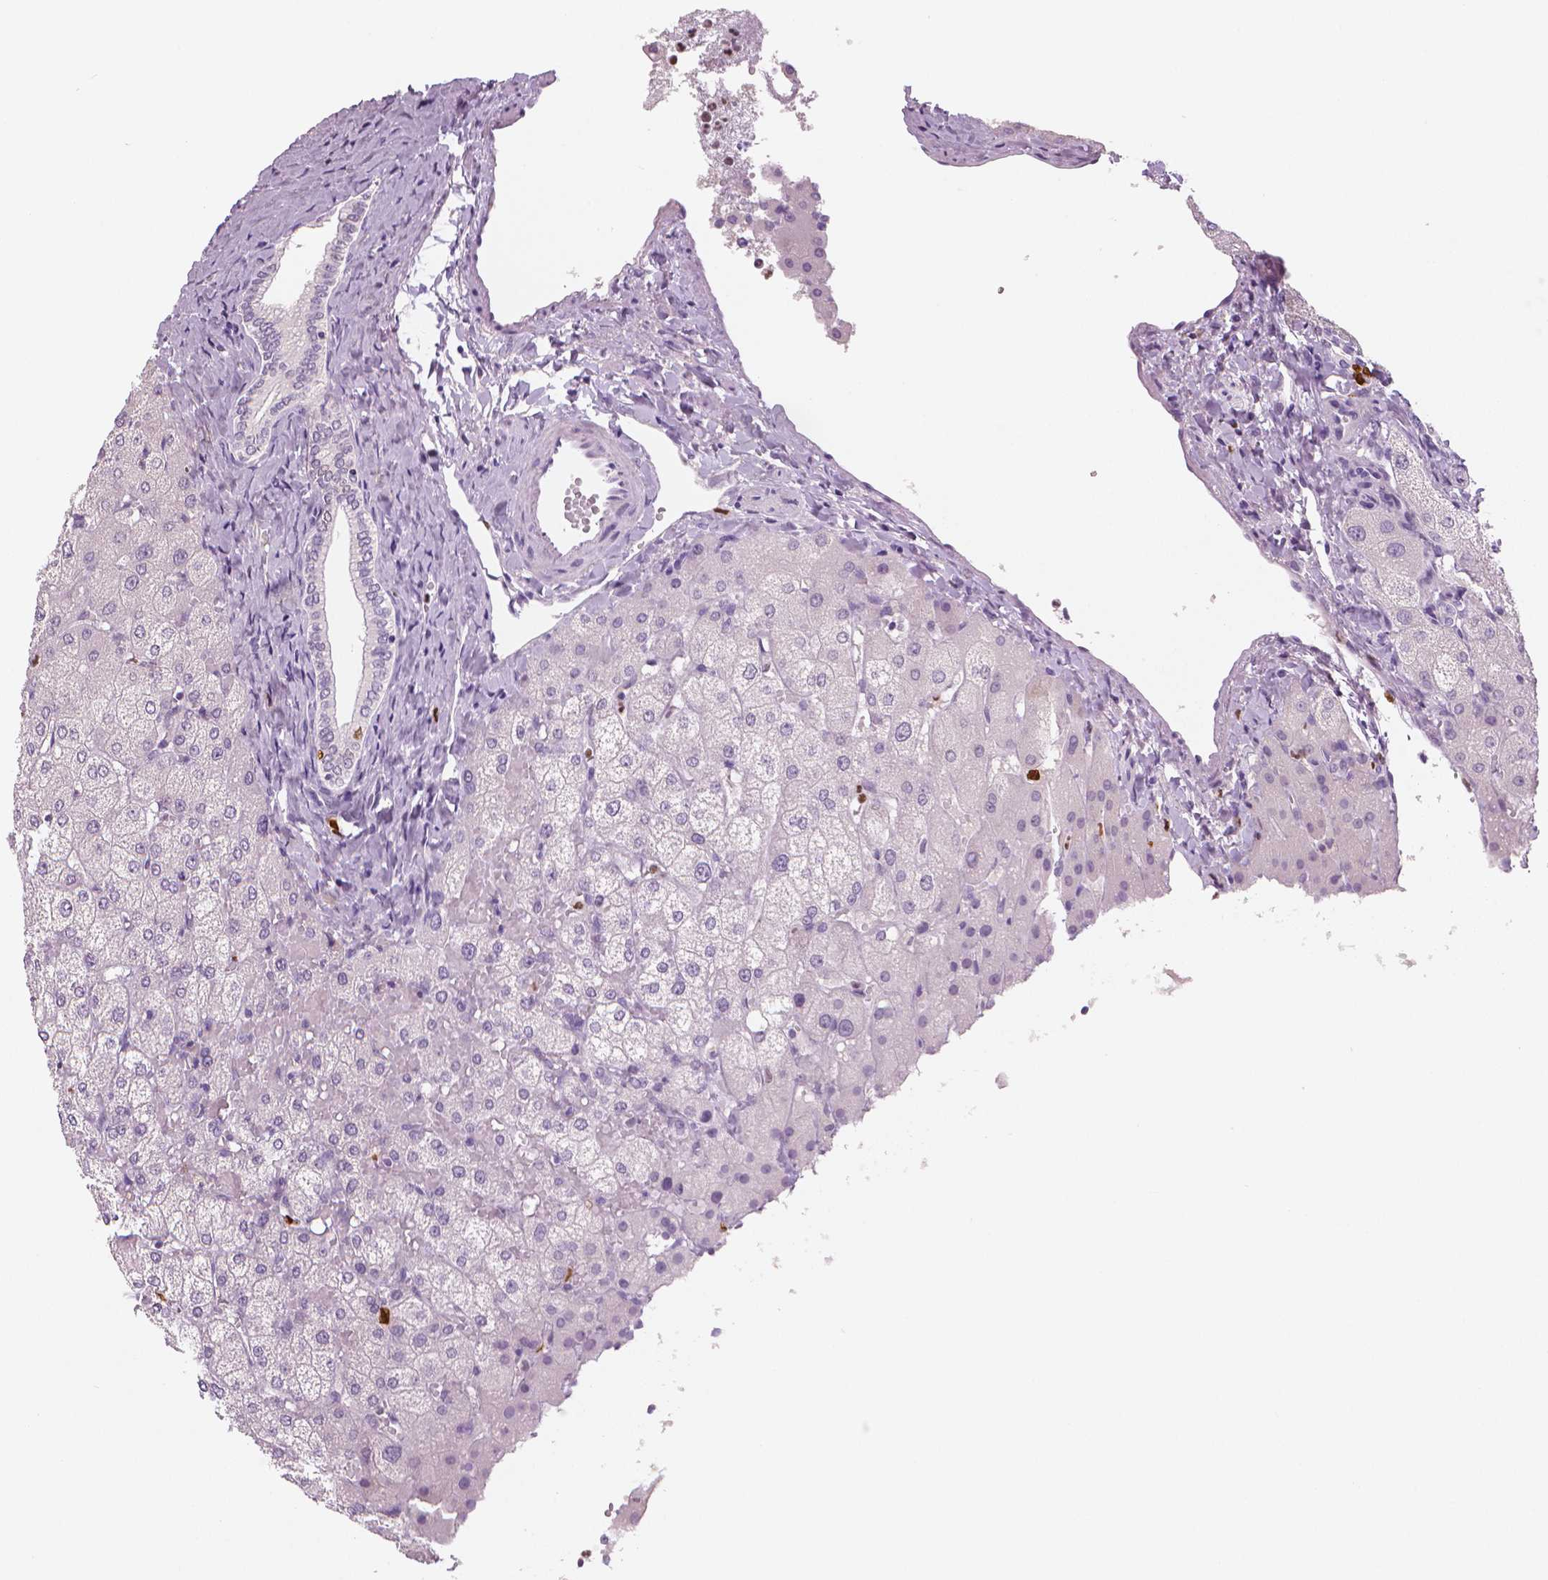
{"staining": {"intensity": "negative", "quantity": "none", "location": "none"}, "tissue": "liver", "cell_type": "Cholangiocytes", "image_type": "normal", "snomed": [{"axis": "morphology", "description": "Normal tissue, NOS"}, {"axis": "topography", "description": "Liver"}], "caption": "Human liver stained for a protein using IHC displays no positivity in cholangiocytes.", "gene": "MKI67", "patient": {"sex": "female", "age": 54}}